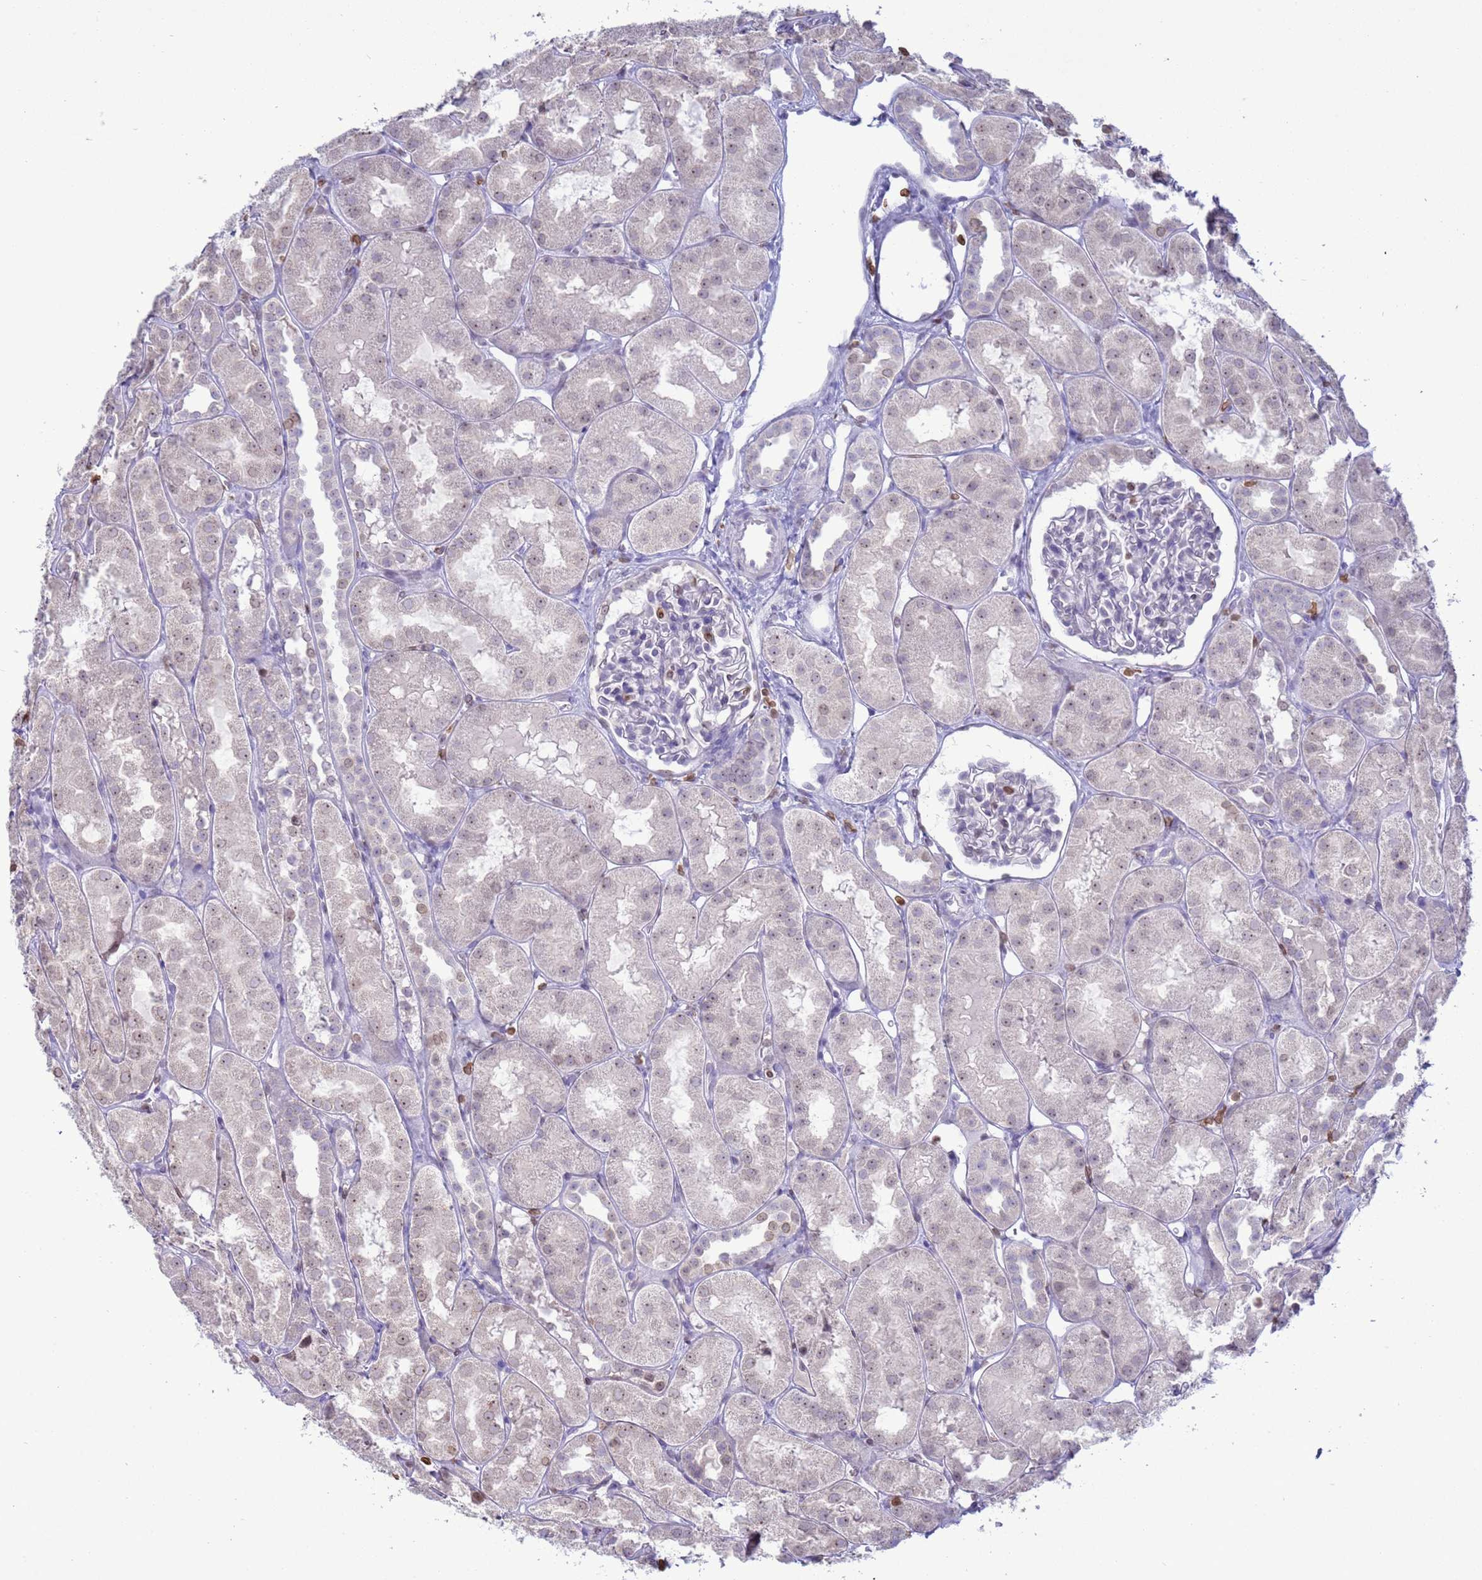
{"staining": {"intensity": "negative", "quantity": "none", "location": "none"}, "tissue": "kidney", "cell_type": "Cells in glomeruli", "image_type": "normal", "snomed": [{"axis": "morphology", "description": "Normal tissue, NOS"}, {"axis": "topography", "description": "Kidney"}, {"axis": "topography", "description": "Urinary bladder"}], "caption": "Image shows no significant protein staining in cells in glomeruli of unremarkable kidney.", "gene": "DHX37", "patient": {"sex": "male", "age": 16}}